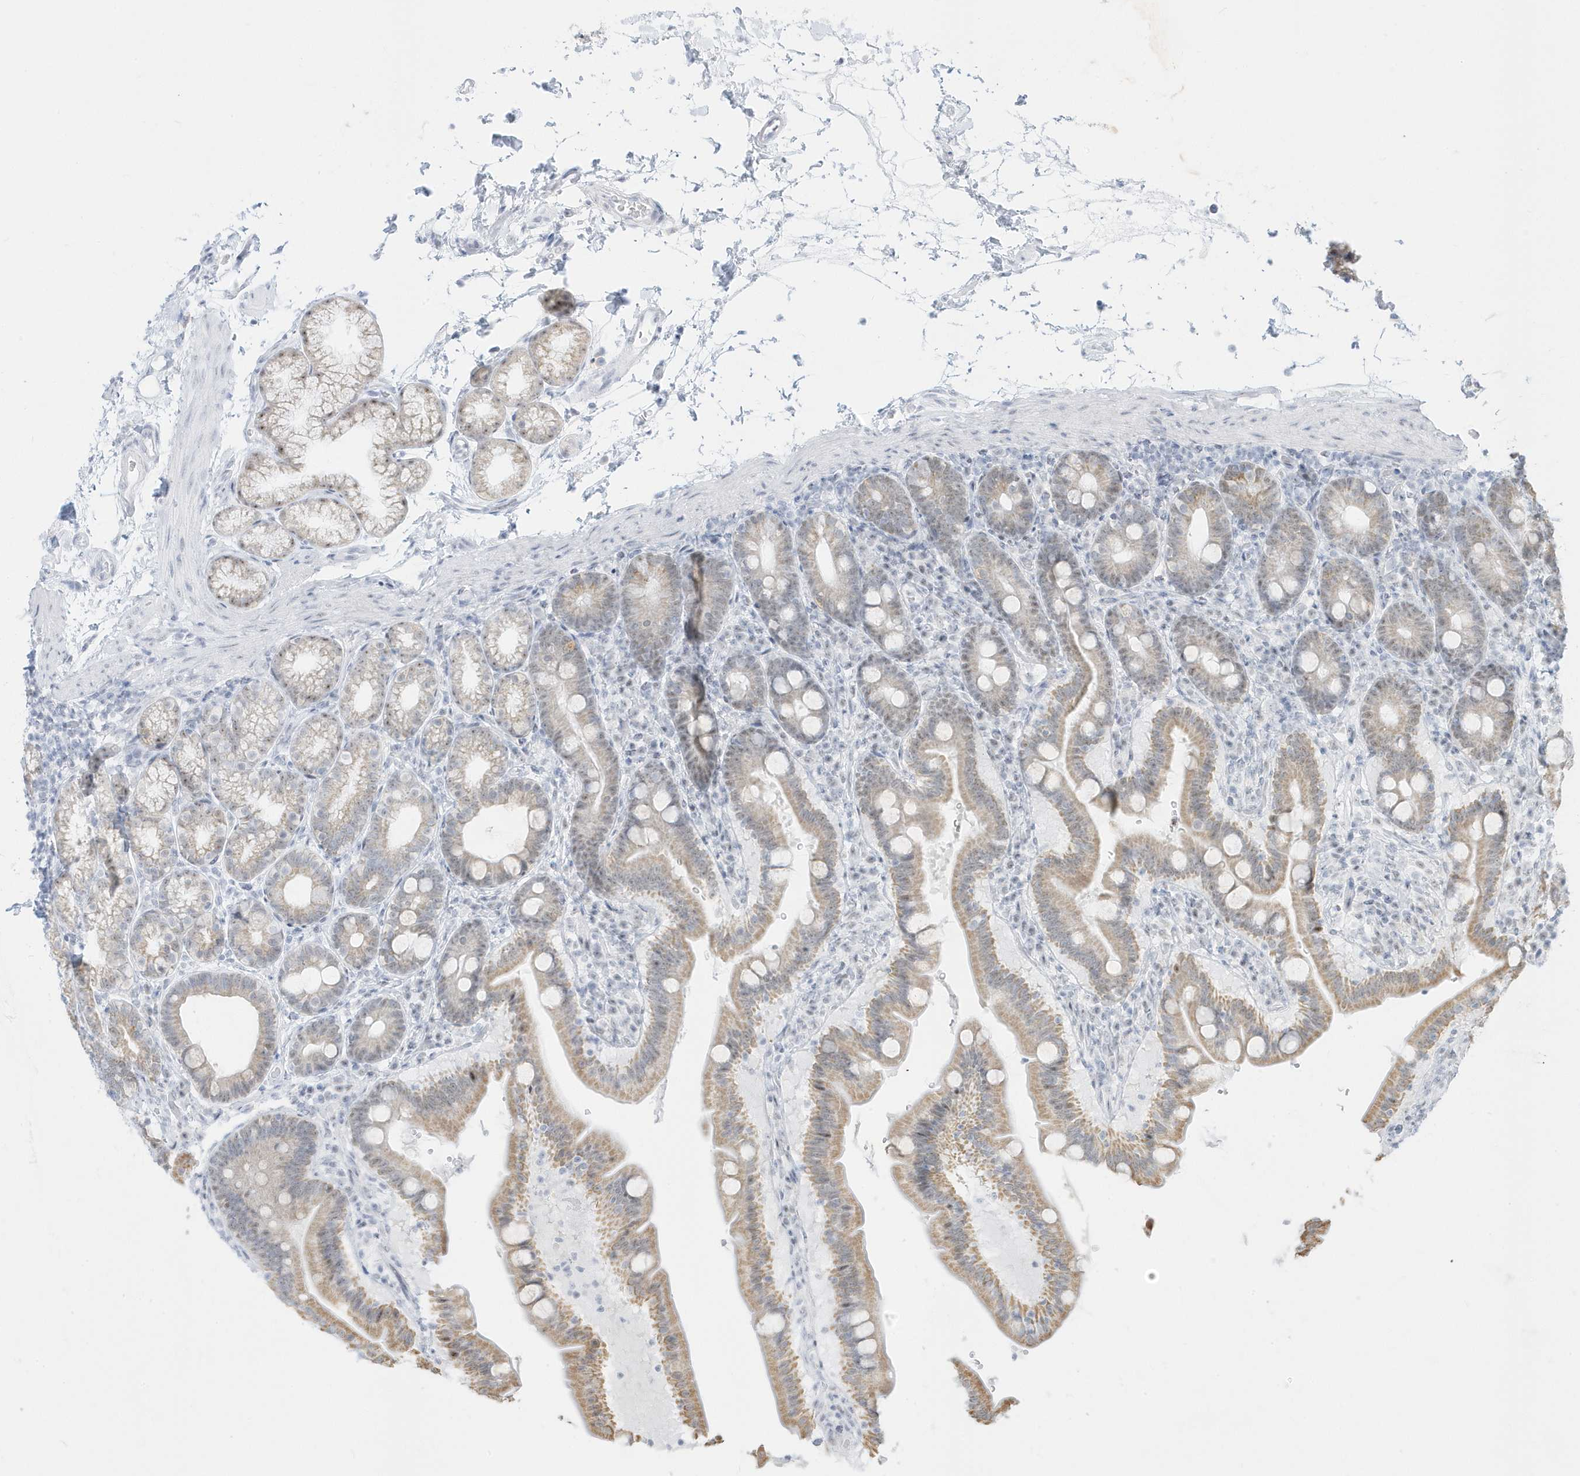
{"staining": {"intensity": "weak", "quantity": ">75%", "location": "cytoplasmic/membranous,nuclear"}, "tissue": "duodenum", "cell_type": "Glandular cells", "image_type": "normal", "snomed": [{"axis": "morphology", "description": "Normal tissue, NOS"}, {"axis": "topography", "description": "Duodenum"}], "caption": "Immunohistochemistry (IHC) image of normal human duodenum stained for a protein (brown), which demonstrates low levels of weak cytoplasmic/membranous,nuclear staining in about >75% of glandular cells.", "gene": "PLEKHN1", "patient": {"sex": "male", "age": 54}}